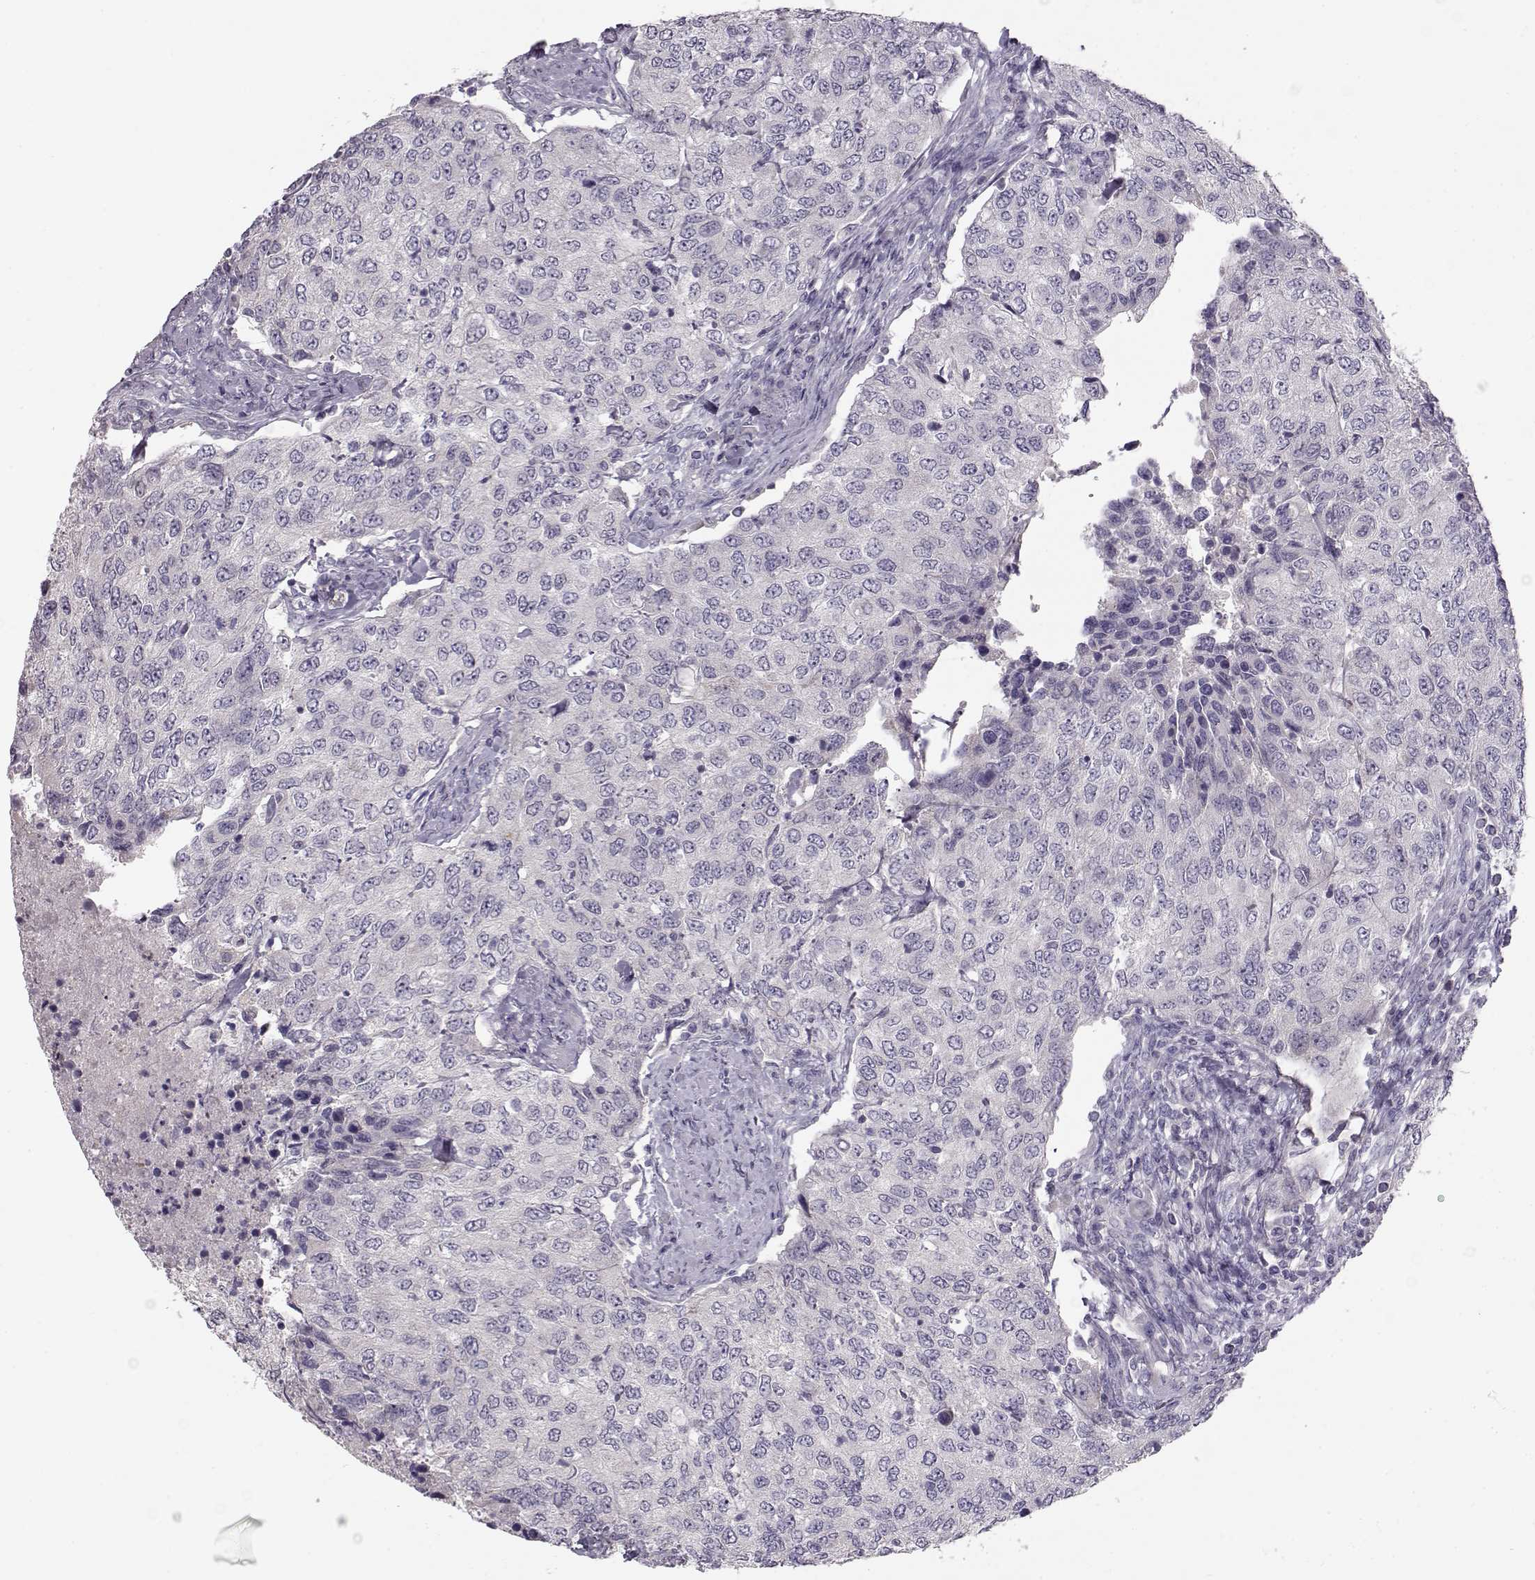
{"staining": {"intensity": "negative", "quantity": "none", "location": "none"}, "tissue": "urothelial cancer", "cell_type": "Tumor cells", "image_type": "cancer", "snomed": [{"axis": "morphology", "description": "Urothelial carcinoma, High grade"}, {"axis": "topography", "description": "Urinary bladder"}], "caption": "Tumor cells show no significant expression in urothelial cancer.", "gene": "GRK1", "patient": {"sex": "female", "age": 78}}